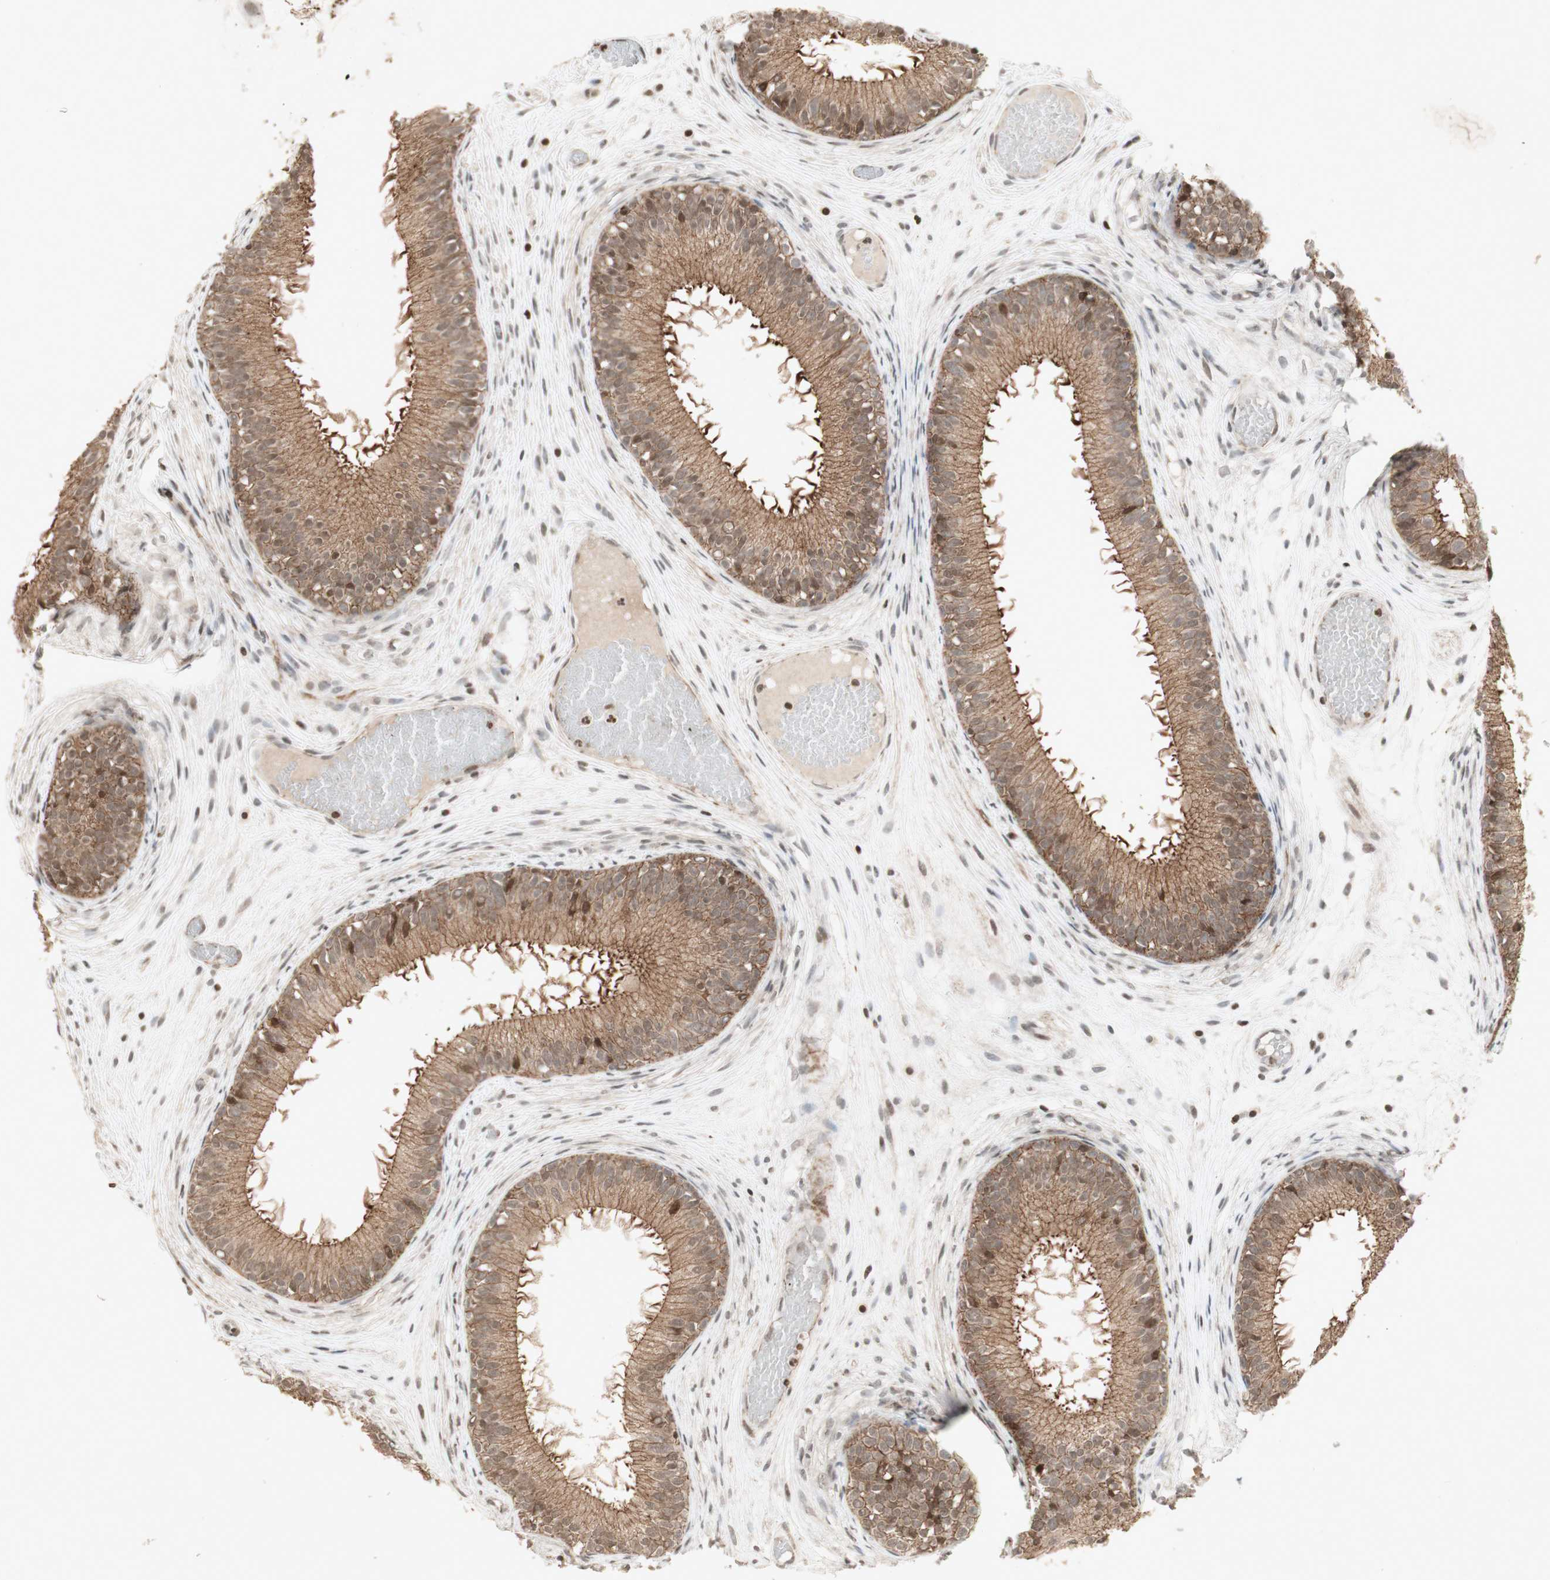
{"staining": {"intensity": "moderate", "quantity": ">75%", "location": "cytoplasmic/membranous,nuclear"}, "tissue": "epididymis", "cell_type": "Glandular cells", "image_type": "normal", "snomed": [{"axis": "morphology", "description": "Normal tissue, NOS"}, {"axis": "morphology", "description": "Atrophy, NOS"}, {"axis": "topography", "description": "Testis"}, {"axis": "topography", "description": "Epididymis"}], "caption": "IHC (DAB) staining of normal epididymis reveals moderate cytoplasmic/membranous,nuclear protein positivity in approximately >75% of glandular cells. Using DAB (brown) and hematoxylin (blue) stains, captured at high magnification using brightfield microscopy.", "gene": "PLXNA1", "patient": {"sex": "male", "age": 18}}